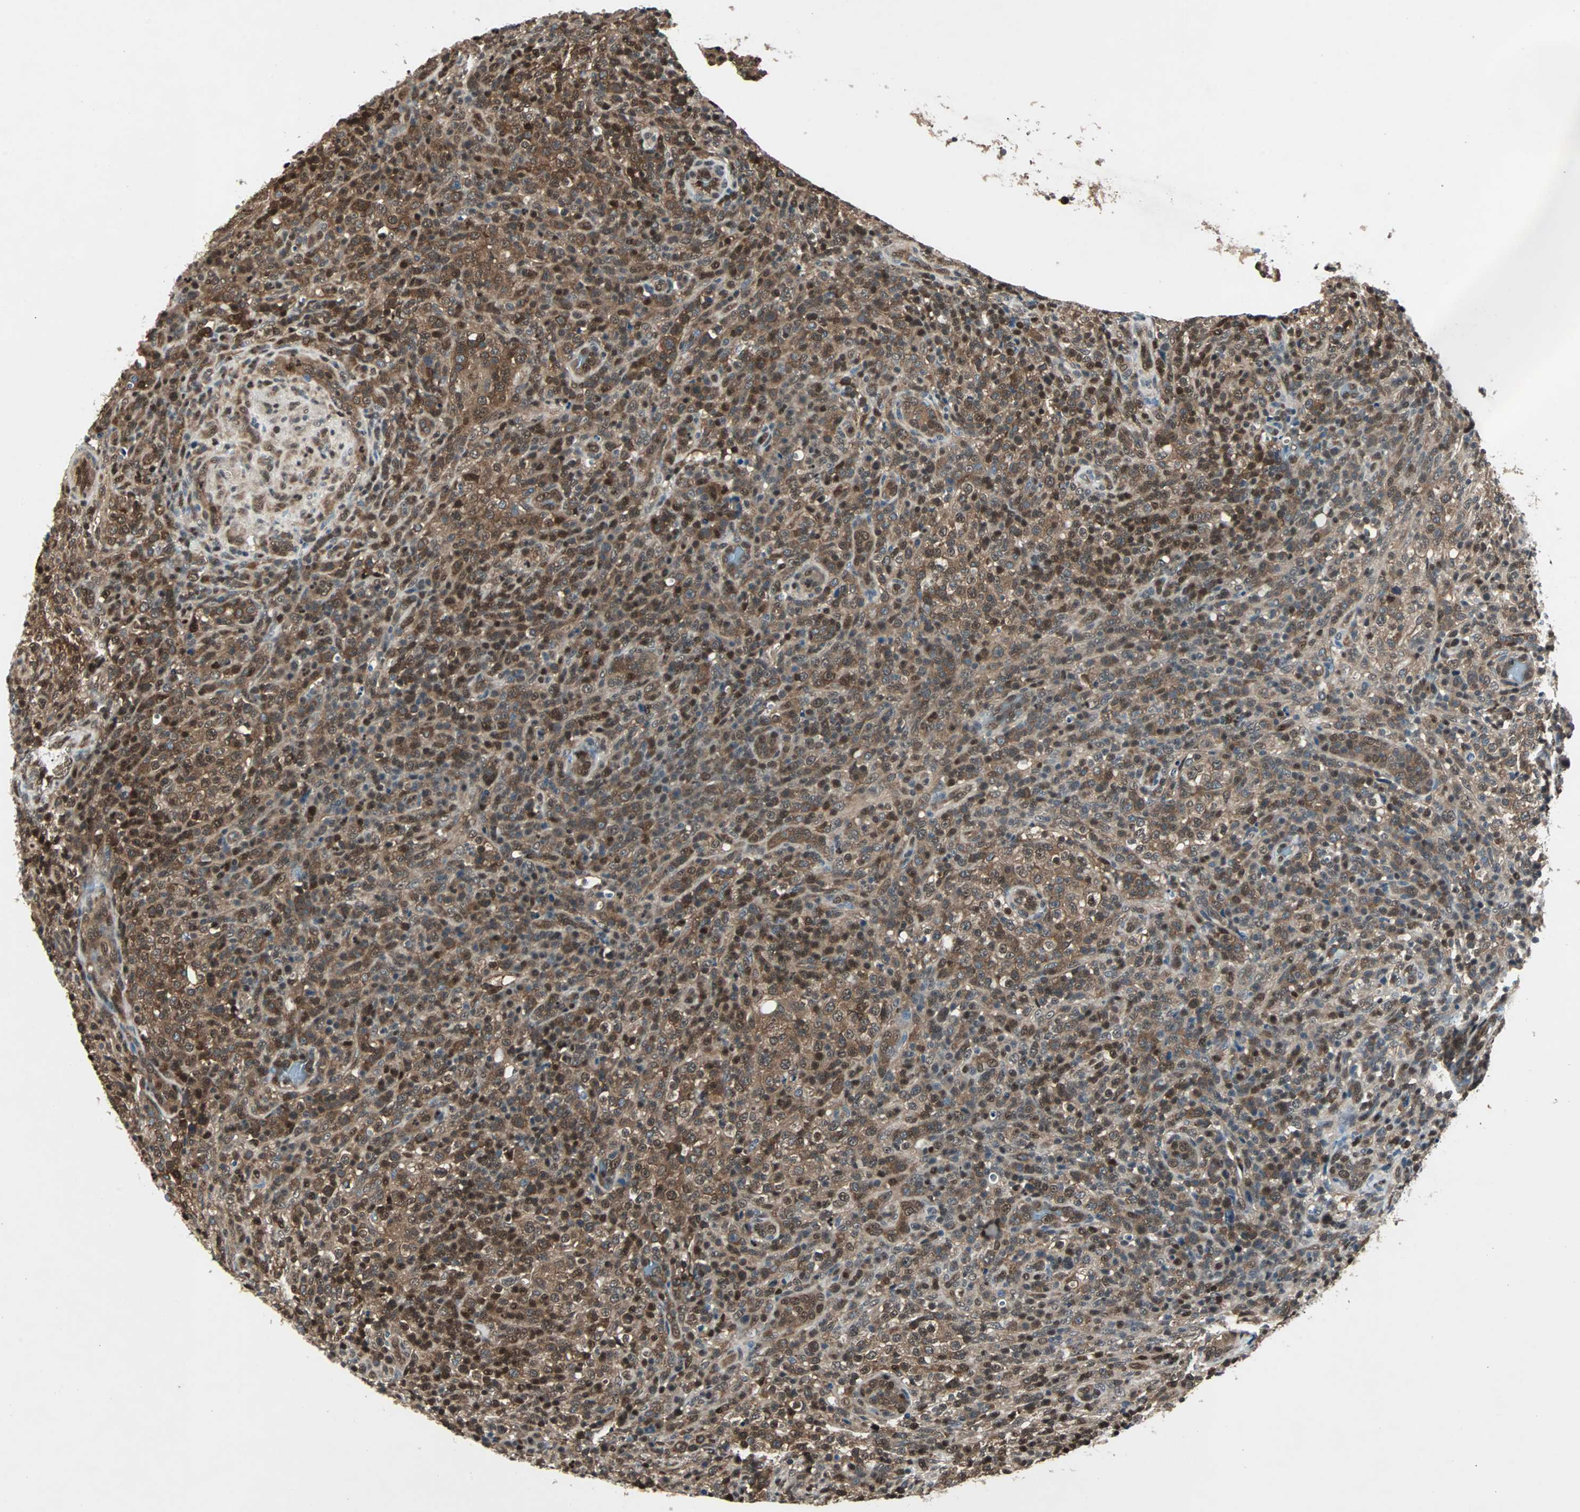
{"staining": {"intensity": "moderate", "quantity": ">75%", "location": "cytoplasmic/membranous"}, "tissue": "lymphoma", "cell_type": "Tumor cells", "image_type": "cancer", "snomed": [{"axis": "morphology", "description": "Malignant lymphoma, non-Hodgkin's type, High grade"}, {"axis": "topography", "description": "Lymph node"}], "caption": "IHC histopathology image of human malignant lymphoma, non-Hodgkin's type (high-grade) stained for a protein (brown), which displays medium levels of moderate cytoplasmic/membranous positivity in approximately >75% of tumor cells.", "gene": "ACLY", "patient": {"sex": "female", "age": 76}}